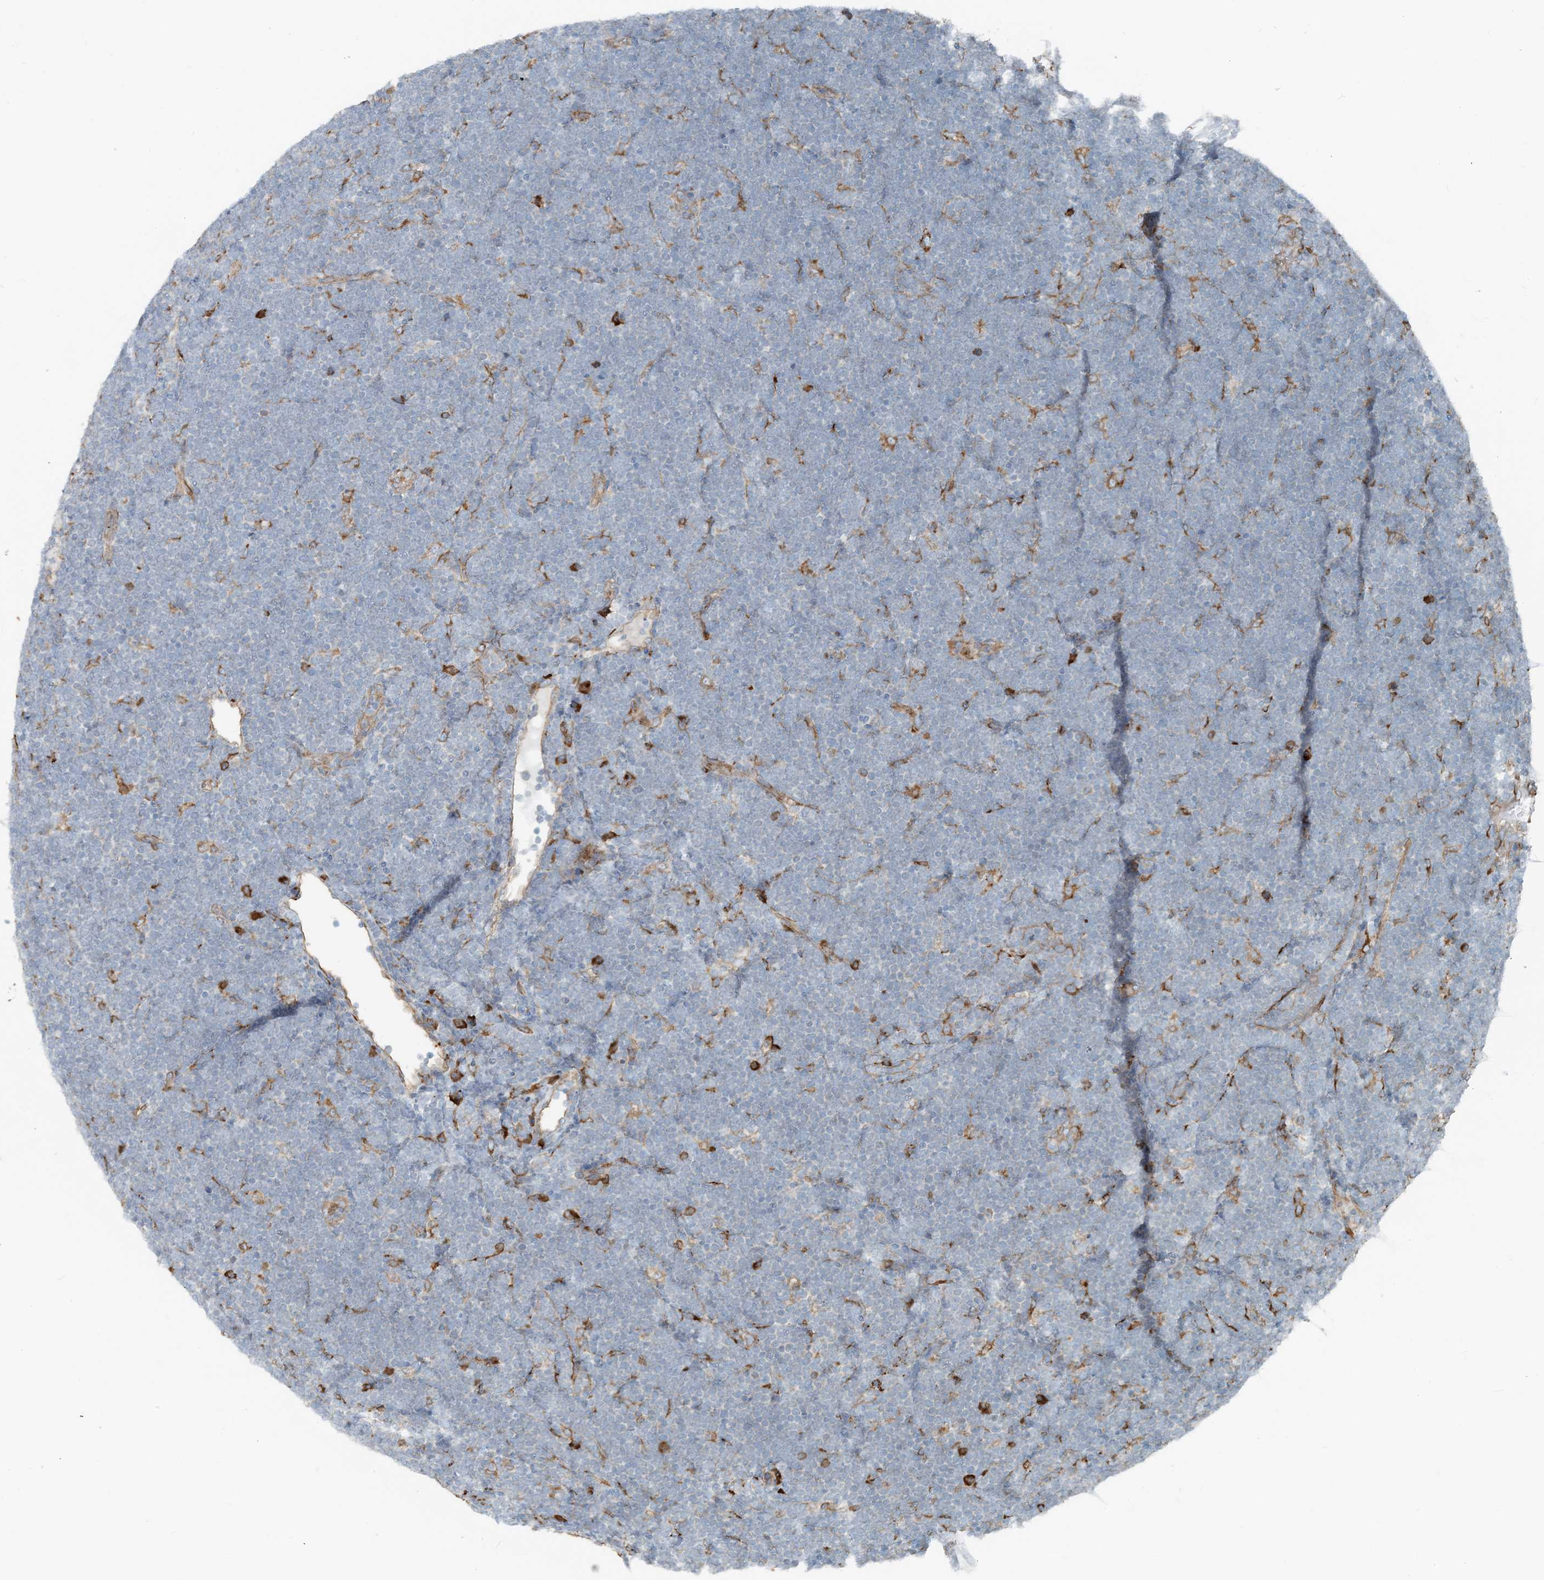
{"staining": {"intensity": "negative", "quantity": "none", "location": "none"}, "tissue": "lymphoma", "cell_type": "Tumor cells", "image_type": "cancer", "snomed": [{"axis": "morphology", "description": "Malignant lymphoma, non-Hodgkin's type, High grade"}, {"axis": "topography", "description": "Lymph node"}], "caption": "Lymphoma was stained to show a protein in brown. There is no significant staining in tumor cells.", "gene": "CERKL", "patient": {"sex": "male", "age": 13}}